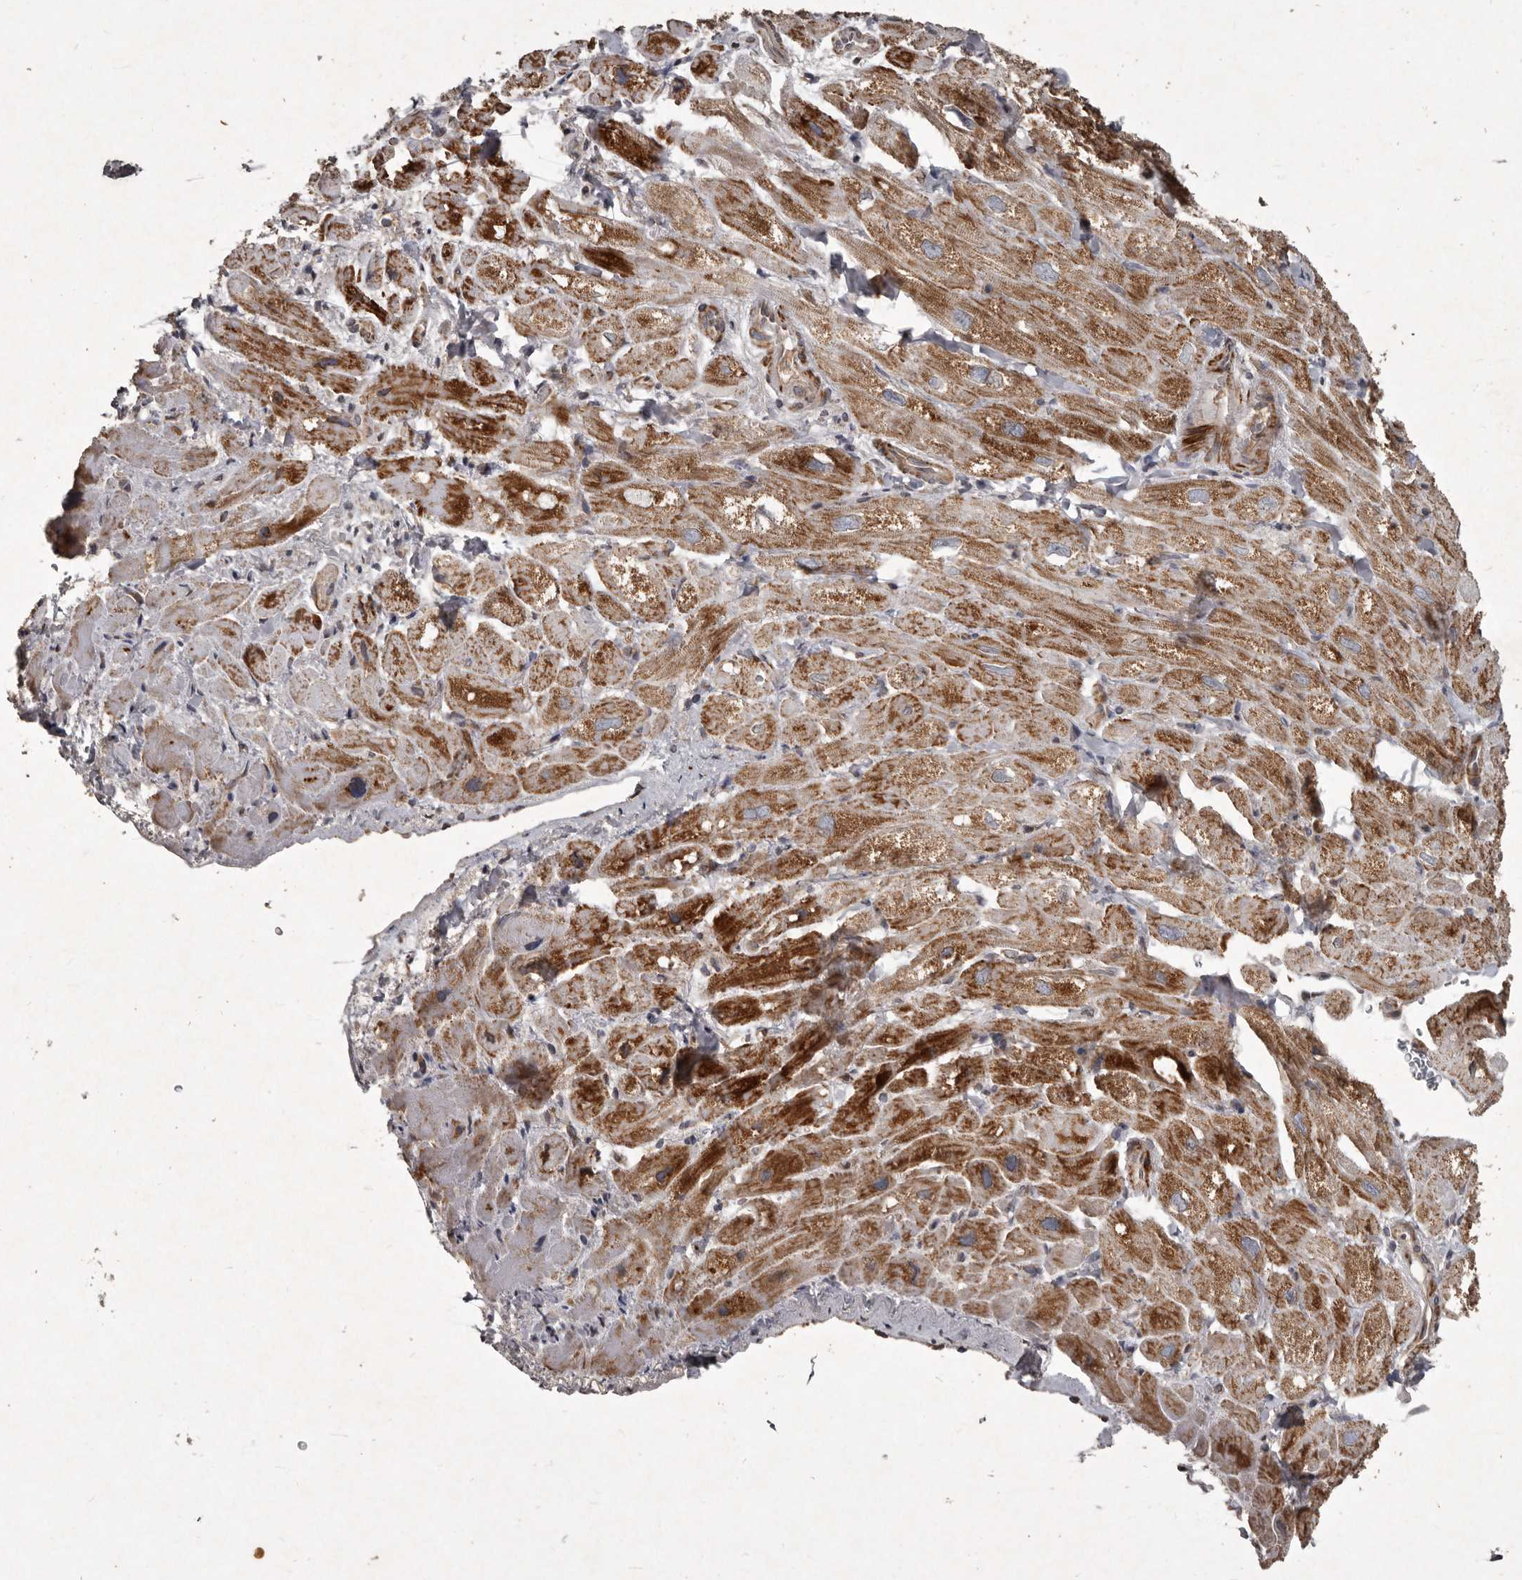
{"staining": {"intensity": "moderate", "quantity": "25%-75%", "location": "cytoplasmic/membranous"}, "tissue": "heart muscle", "cell_type": "Cardiomyocytes", "image_type": "normal", "snomed": [{"axis": "morphology", "description": "Normal tissue, NOS"}, {"axis": "topography", "description": "Heart"}], "caption": "An IHC micrograph of benign tissue is shown. Protein staining in brown labels moderate cytoplasmic/membranous positivity in heart muscle within cardiomyocytes. The staining is performed using DAB (3,3'-diaminobenzidine) brown chromogen to label protein expression. The nuclei are counter-stained blue using hematoxylin.", "gene": "MRPS15", "patient": {"sex": "male", "age": 49}}